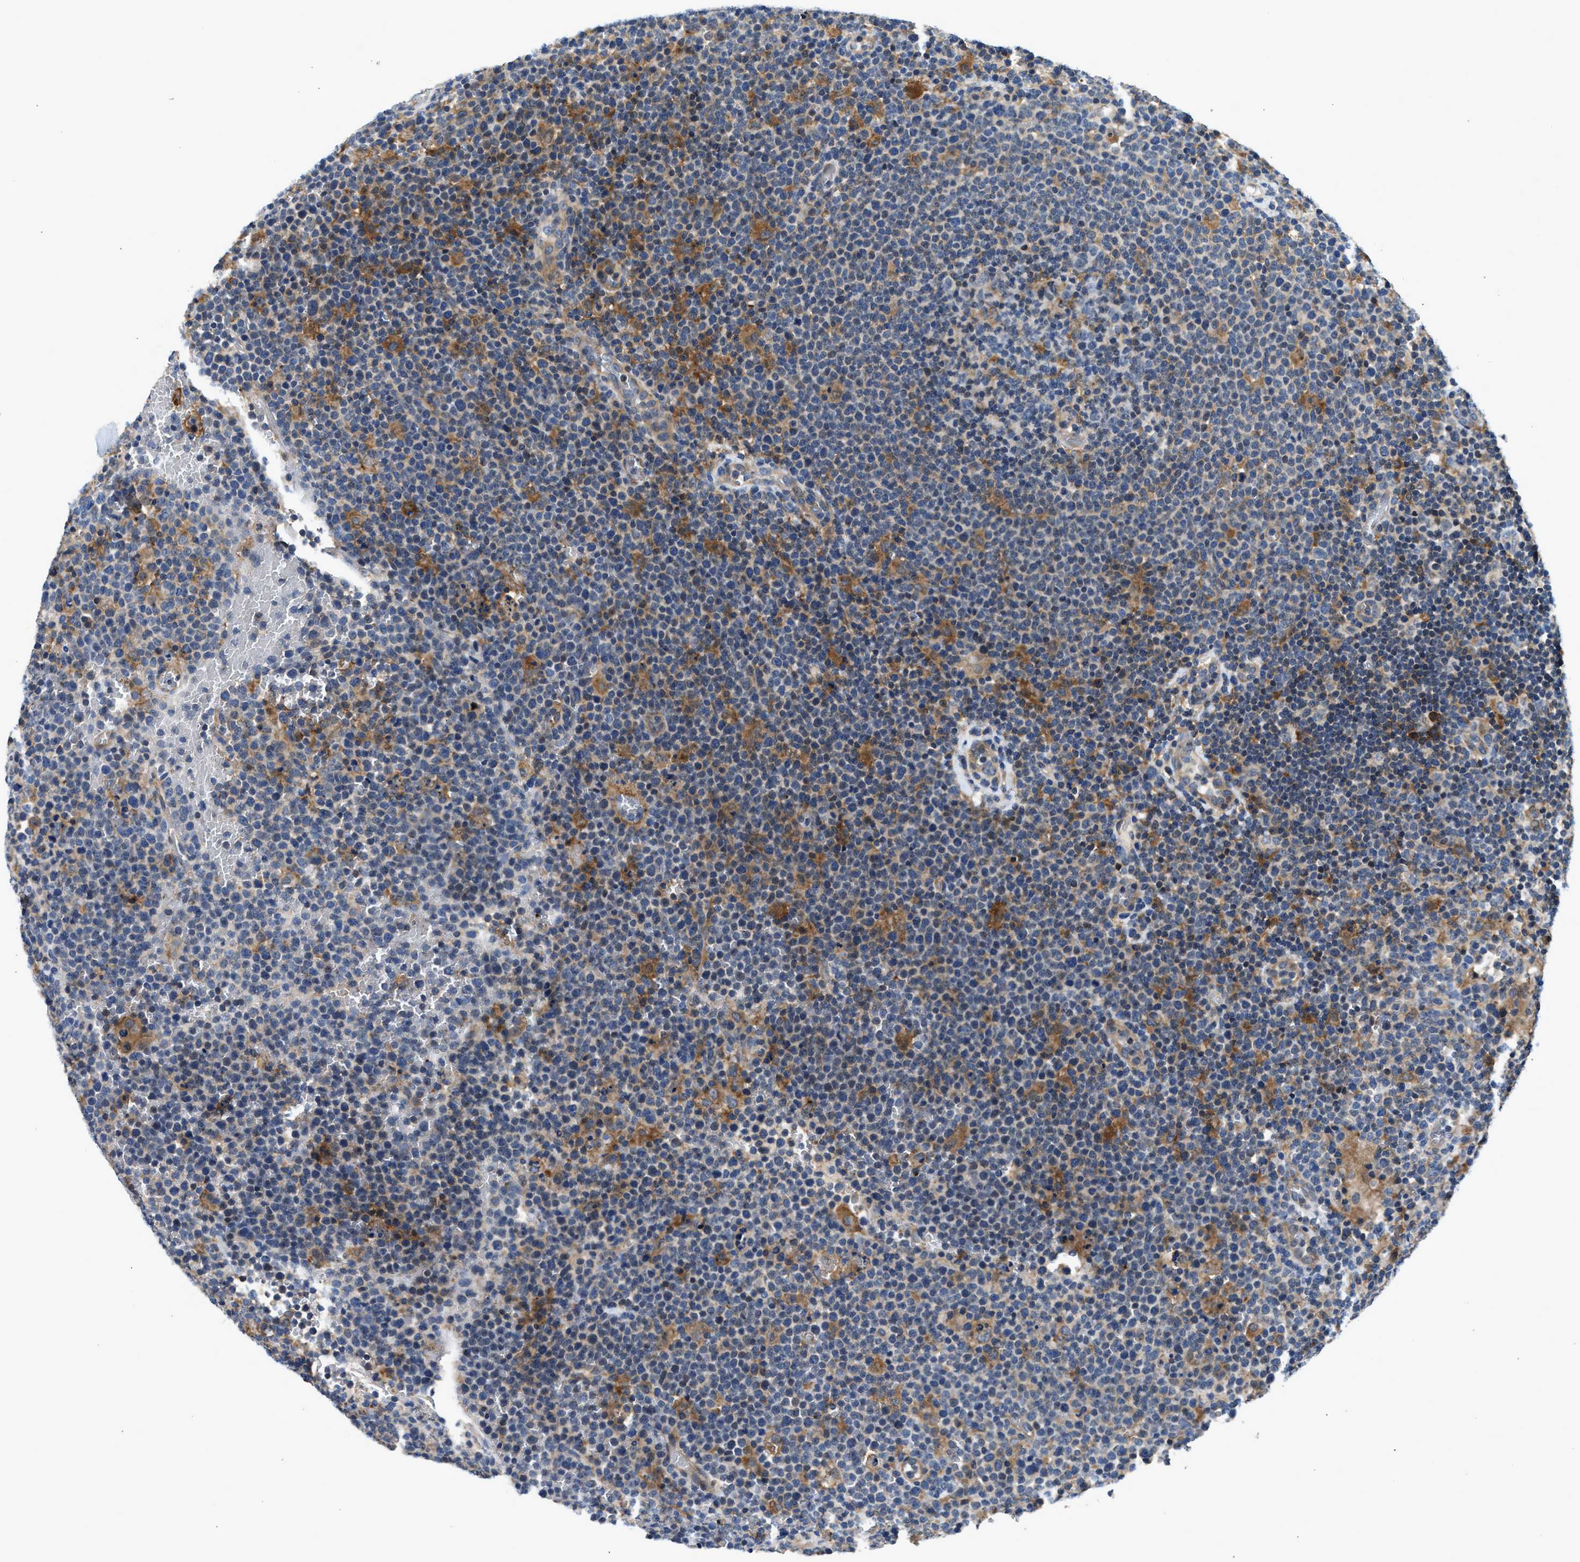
{"staining": {"intensity": "moderate", "quantity": "25%-75%", "location": "cytoplasmic/membranous"}, "tissue": "lymphoma", "cell_type": "Tumor cells", "image_type": "cancer", "snomed": [{"axis": "morphology", "description": "Malignant lymphoma, non-Hodgkin's type, High grade"}, {"axis": "topography", "description": "Lymph node"}], "caption": "Moderate cytoplasmic/membranous expression for a protein is appreciated in approximately 25%-75% of tumor cells of lymphoma using immunohistochemistry.", "gene": "LPIN2", "patient": {"sex": "male", "age": 61}}